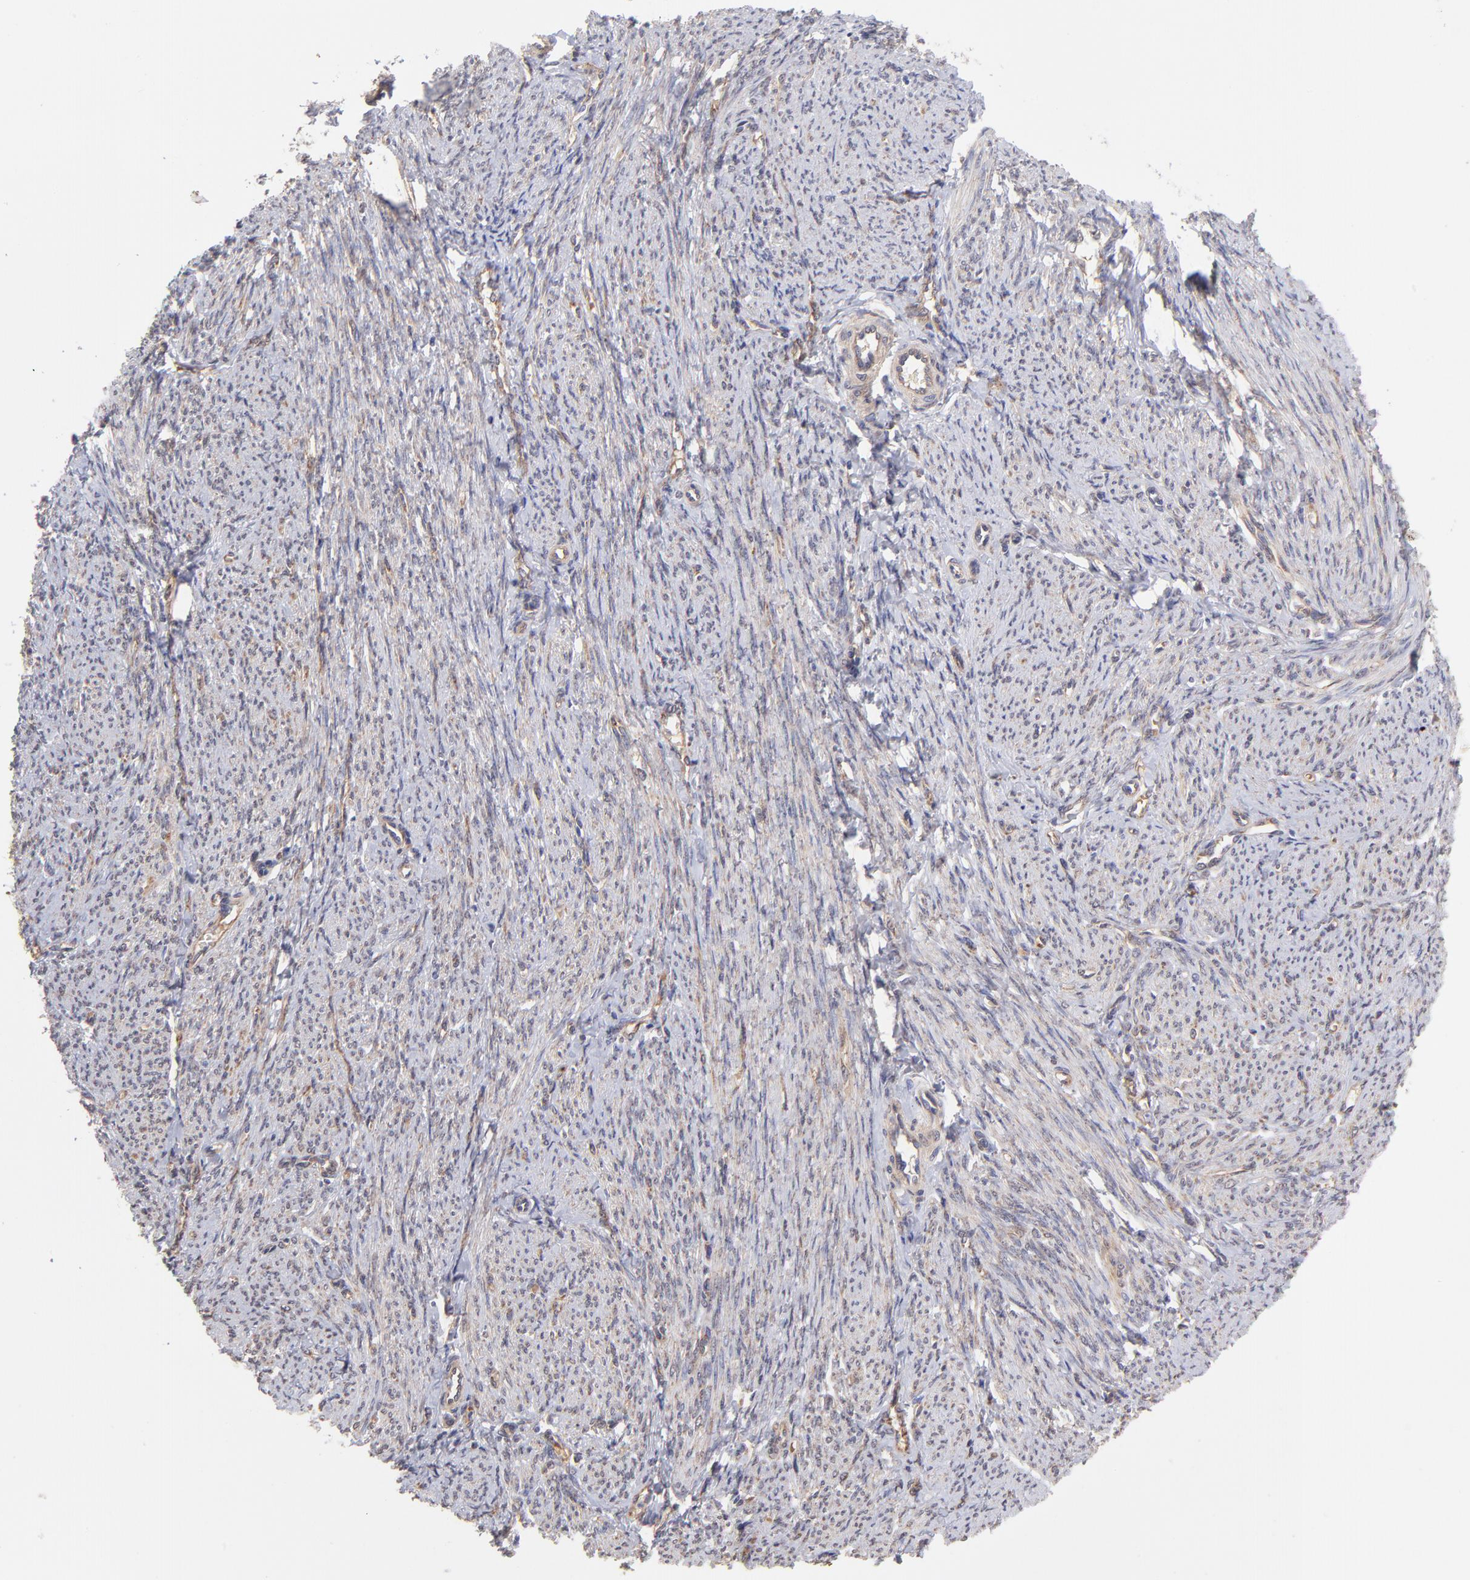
{"staining": {"intensity": "weak", "quantity": "25%-75%", "location": "cytoplasmic/membranous"}, "tissue": "smooth muscle", "cell_type": "Smooth muscle cells", "image_type": "normal", "snomed": [{"axis": "morphology", "description": "Normal tissue, NOS"}, {"axis": "topography", "description": "Smooth muscle"}, {"axis": "topography", "description": "Cervix"}], "caption": "Smooth muscle cells show low levels of weak cytoplasmic/membranous expression in approximately 25%-75% of cells in unremarkable human smooth muscle. Immunohistochemistry (ihc) stains the protein of interest in brown and the nuclei are stained blue.", "gene": "UBE2H", "patient": {"sex": "female", "age": 70}}